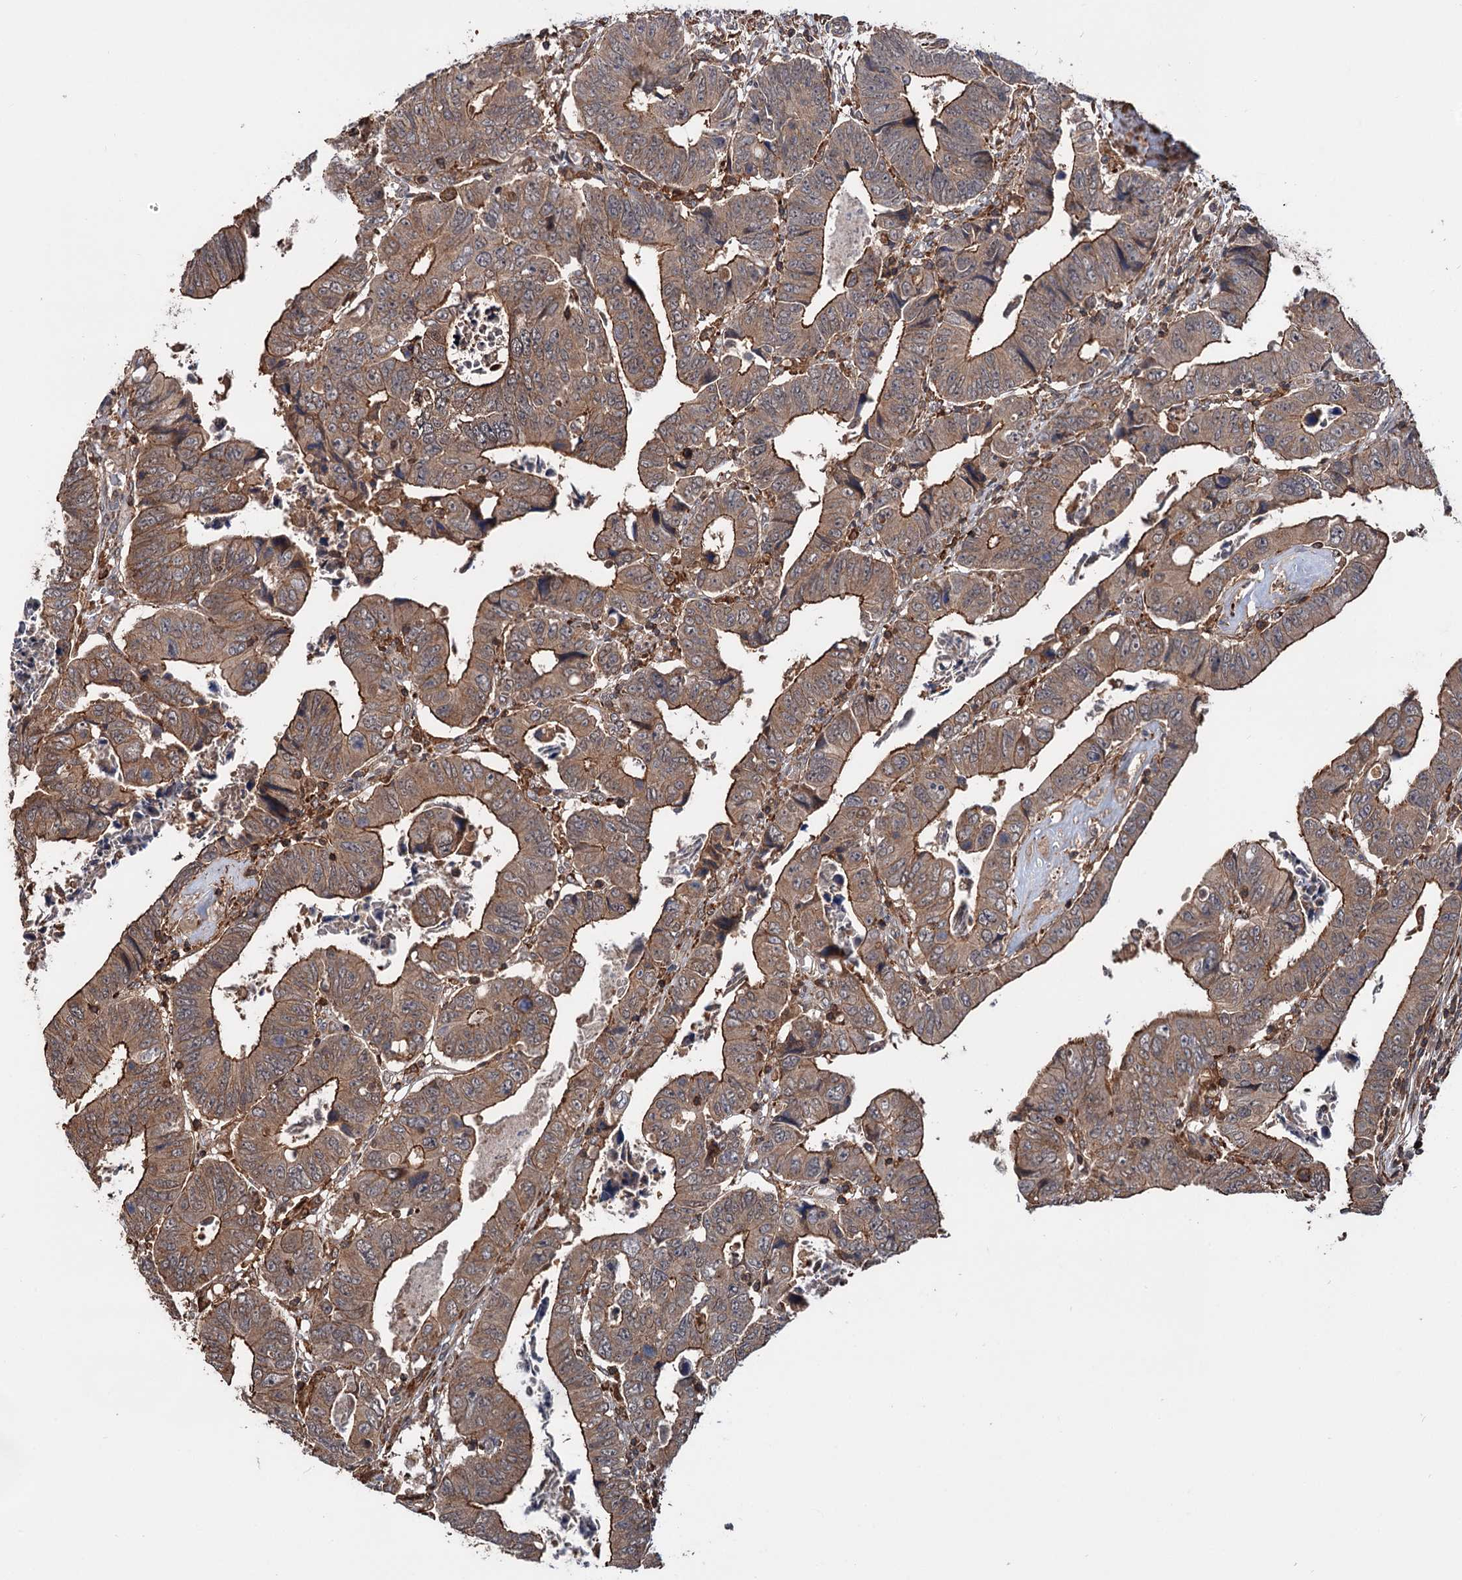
{"staining": {"intensity": "moderate", "quantity": ">75%", "location": "cytoplasmic/membranous"}, "tissue": "colorectal cancer", "cell_type": "Tumor cells", "image_type": "cancer", "snomed": [{"axis": "morphology", "description": "Normal tissue, NOS"}, {"axis": "morphology", "description": "Adenocarcinoma, NOS"}, {"axis": "topography", "description": "Rectum"}], "caption": "IHC (DAB (3,3'-diaminobenzidine)) staining of human colorectal cancer (adenocarcinoma) demonstrates moderate cytoplasmic/membranous protein expression in about >75% of tumor cells.", "gene": "GRIP1", "patient": {"sex": "female", "age": 65}}